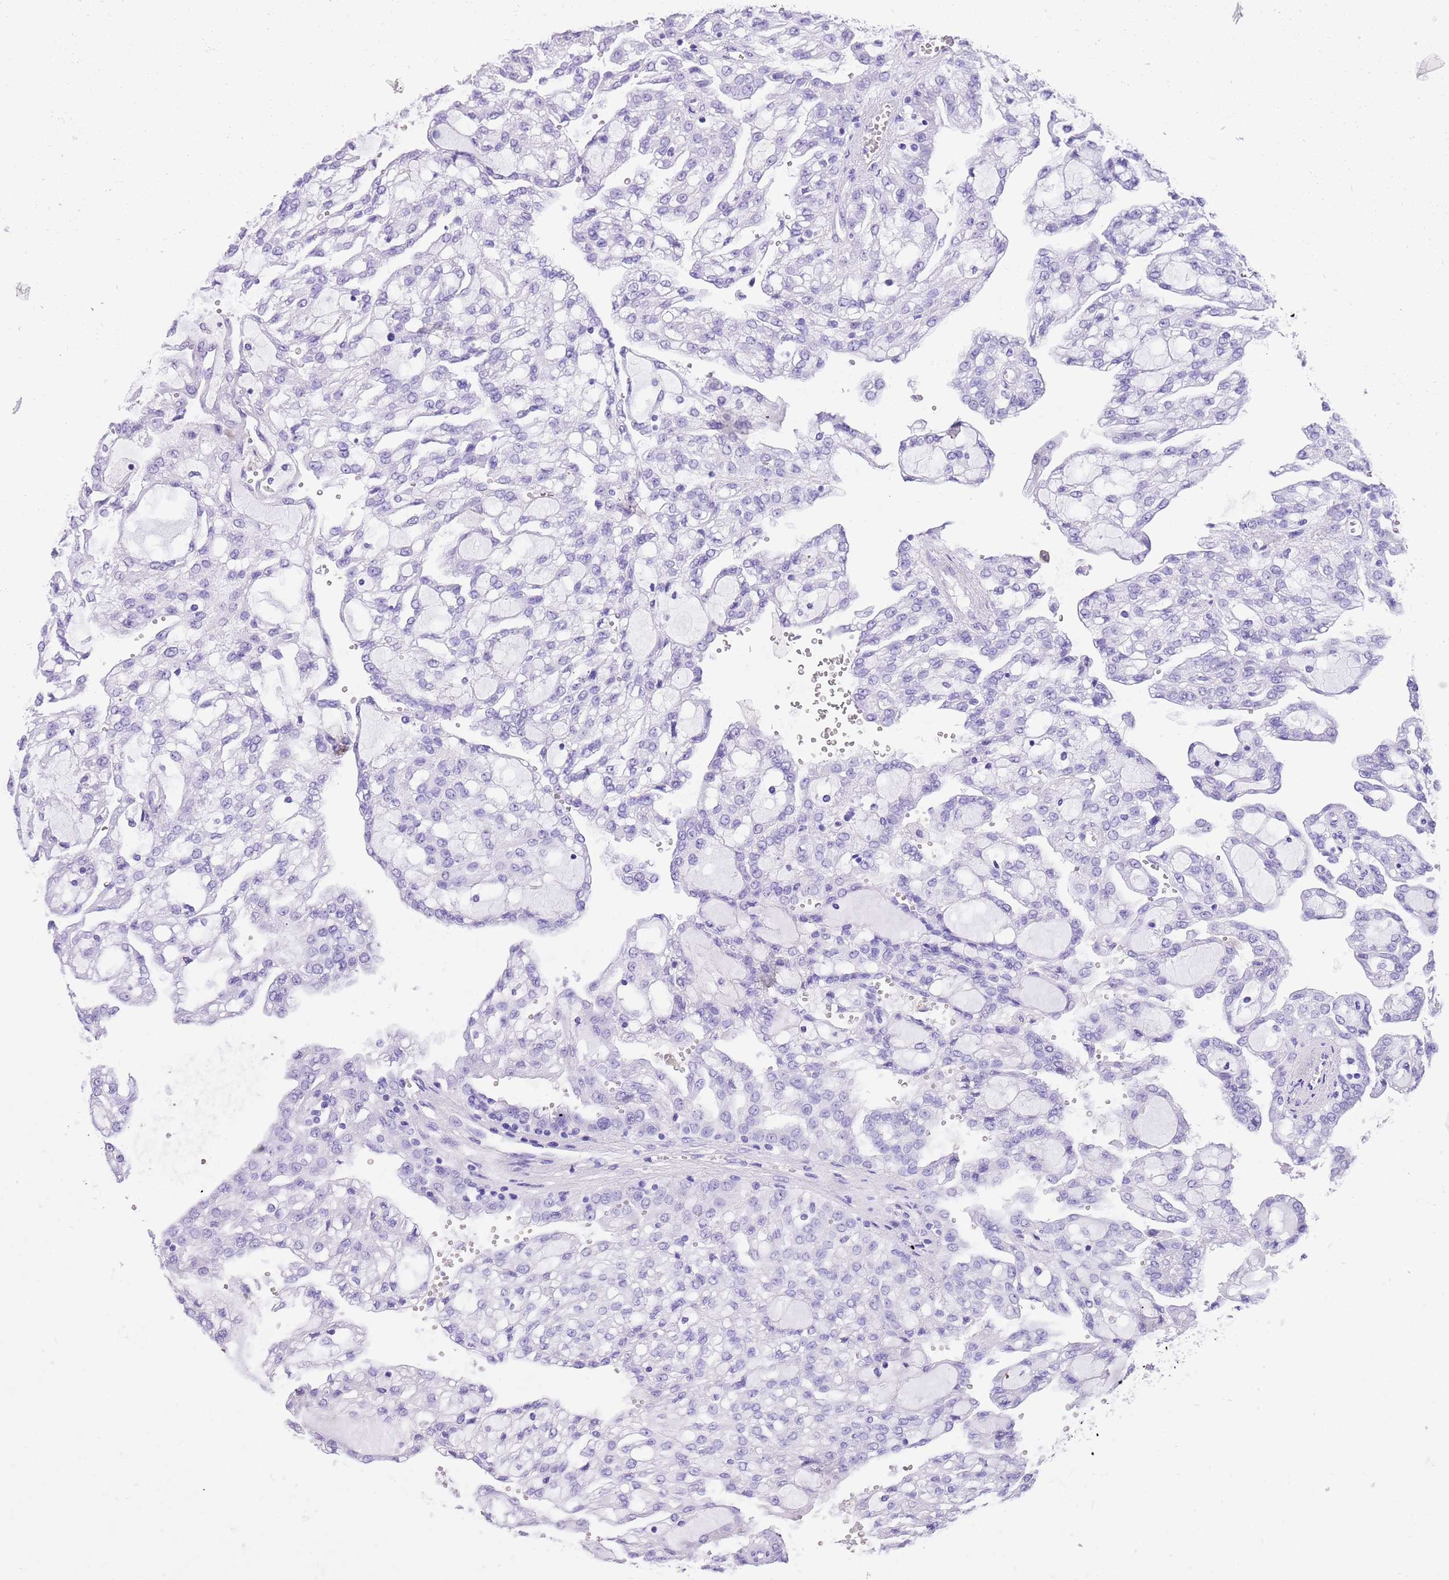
{"staining": {"intensity": "negative", "quantity": "none", "location": "none"}, "tissue": "renal cancer", "cell_type": "Tumor cells", "image_type": "cancer", "snomed": [{"axis": "morphology", "description": "Adenocarcinoma, NOS"}, {"axis": "topography", "description": "Kidney"}], "caption": "A photomicrograph of human renal cancer is negative for staining in tumor cells.", "gene": "TMEM185B", "patient": {"sex": "male", "age": 63}}